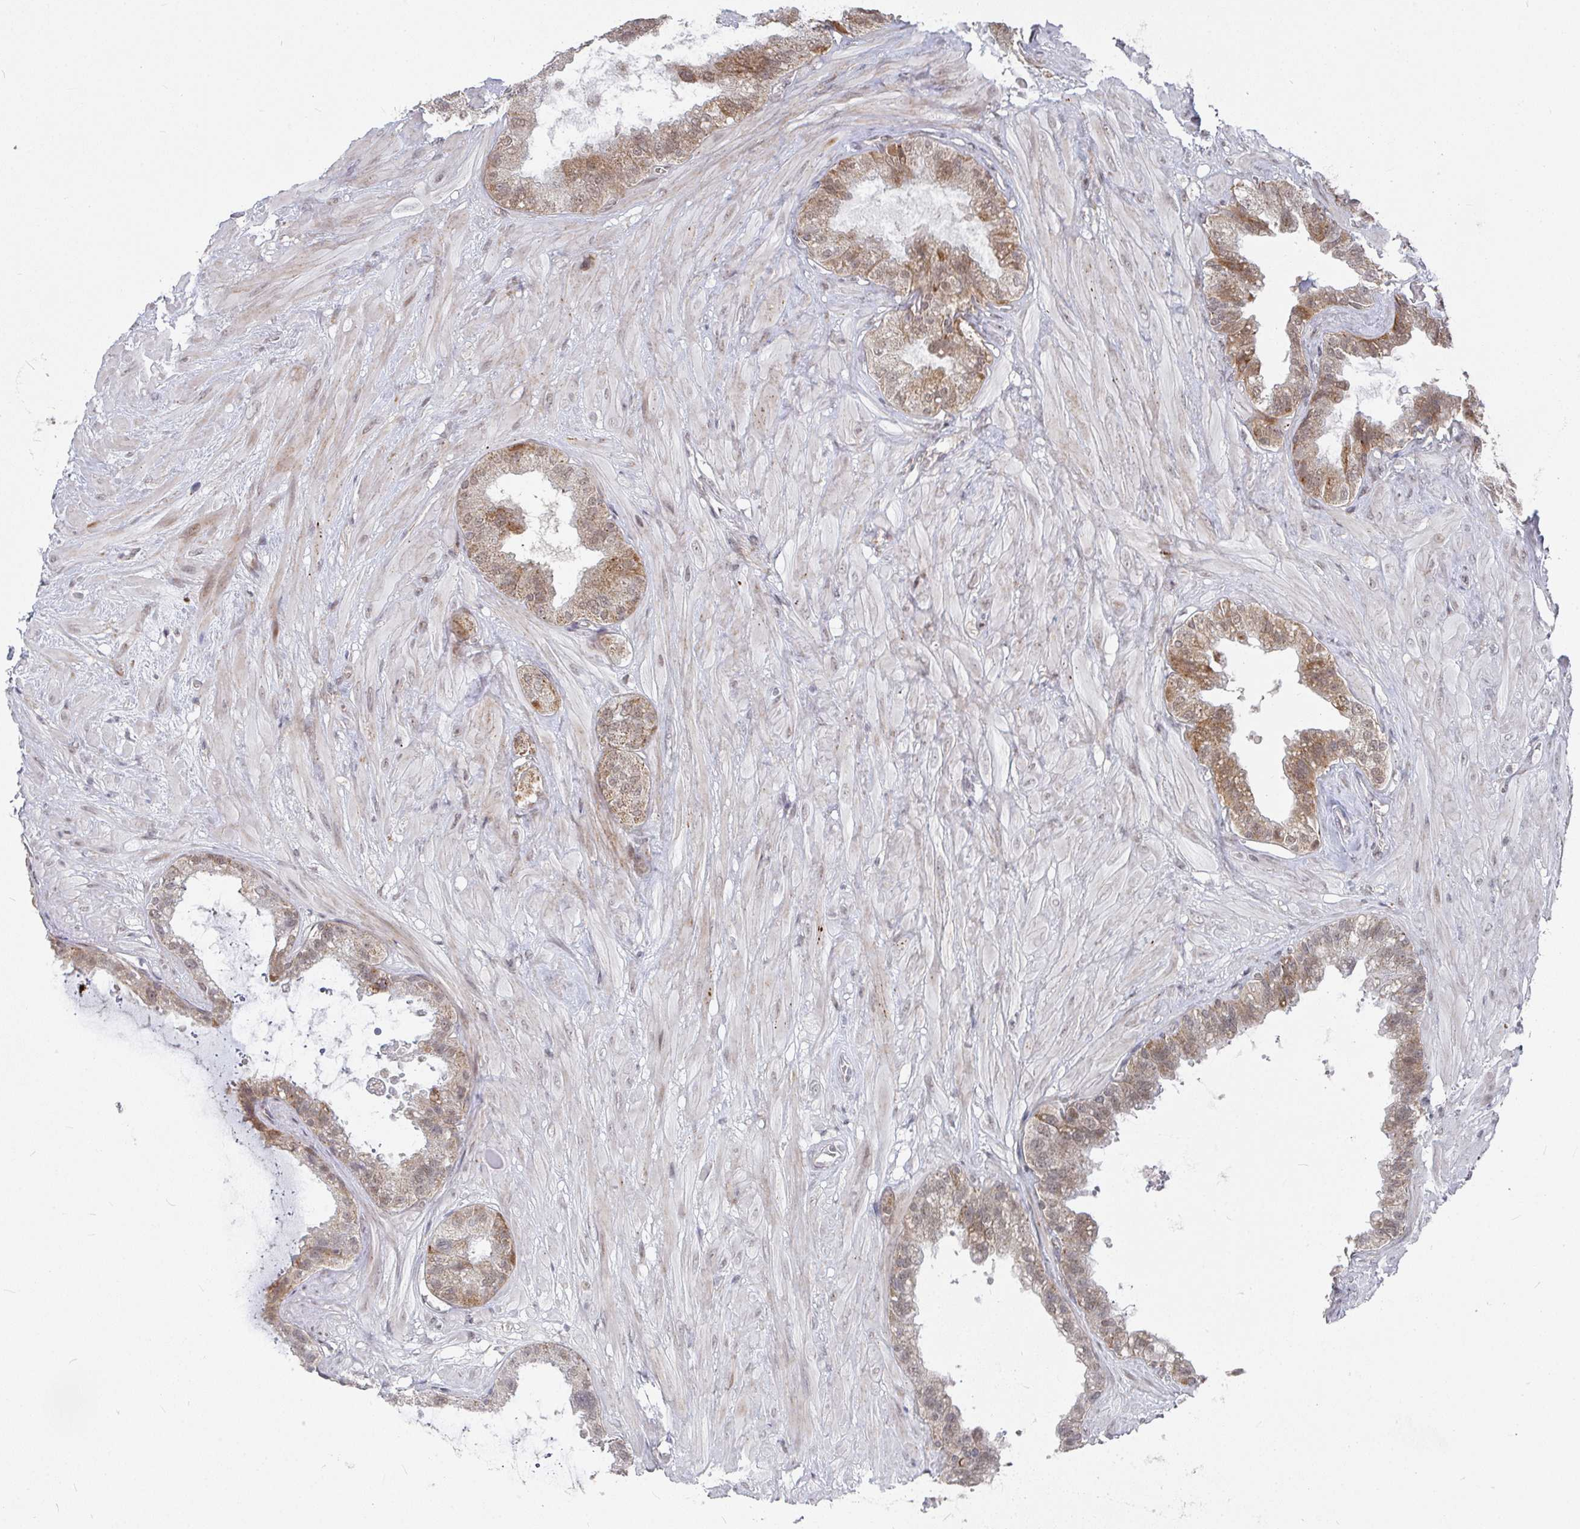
{"staining": {"intensity": "moderate", "quantity": ">75%", "location": "cytoplasmic/membranous"}, "tissue": "seminal vesicle", "cell_type": "Glandular cells", "image_type": "normal", "snomed": [{"axis": "morphology", "description": "Normal tissue, NOS"}, {"axis": "topography", "description": "Seminal veicle"}, {"axis": "topography", "description": "Peripheral nerve tissue"}], "caption": "Protein expression by immunohistochemistry (IHC) shows moderate cytoplasmic/membranous staining in approximately >75% of glandular cells in unremarkable seminal vesicle.", "gene": "RBBP5", "patient": {"sex": "male", "age": 76}}